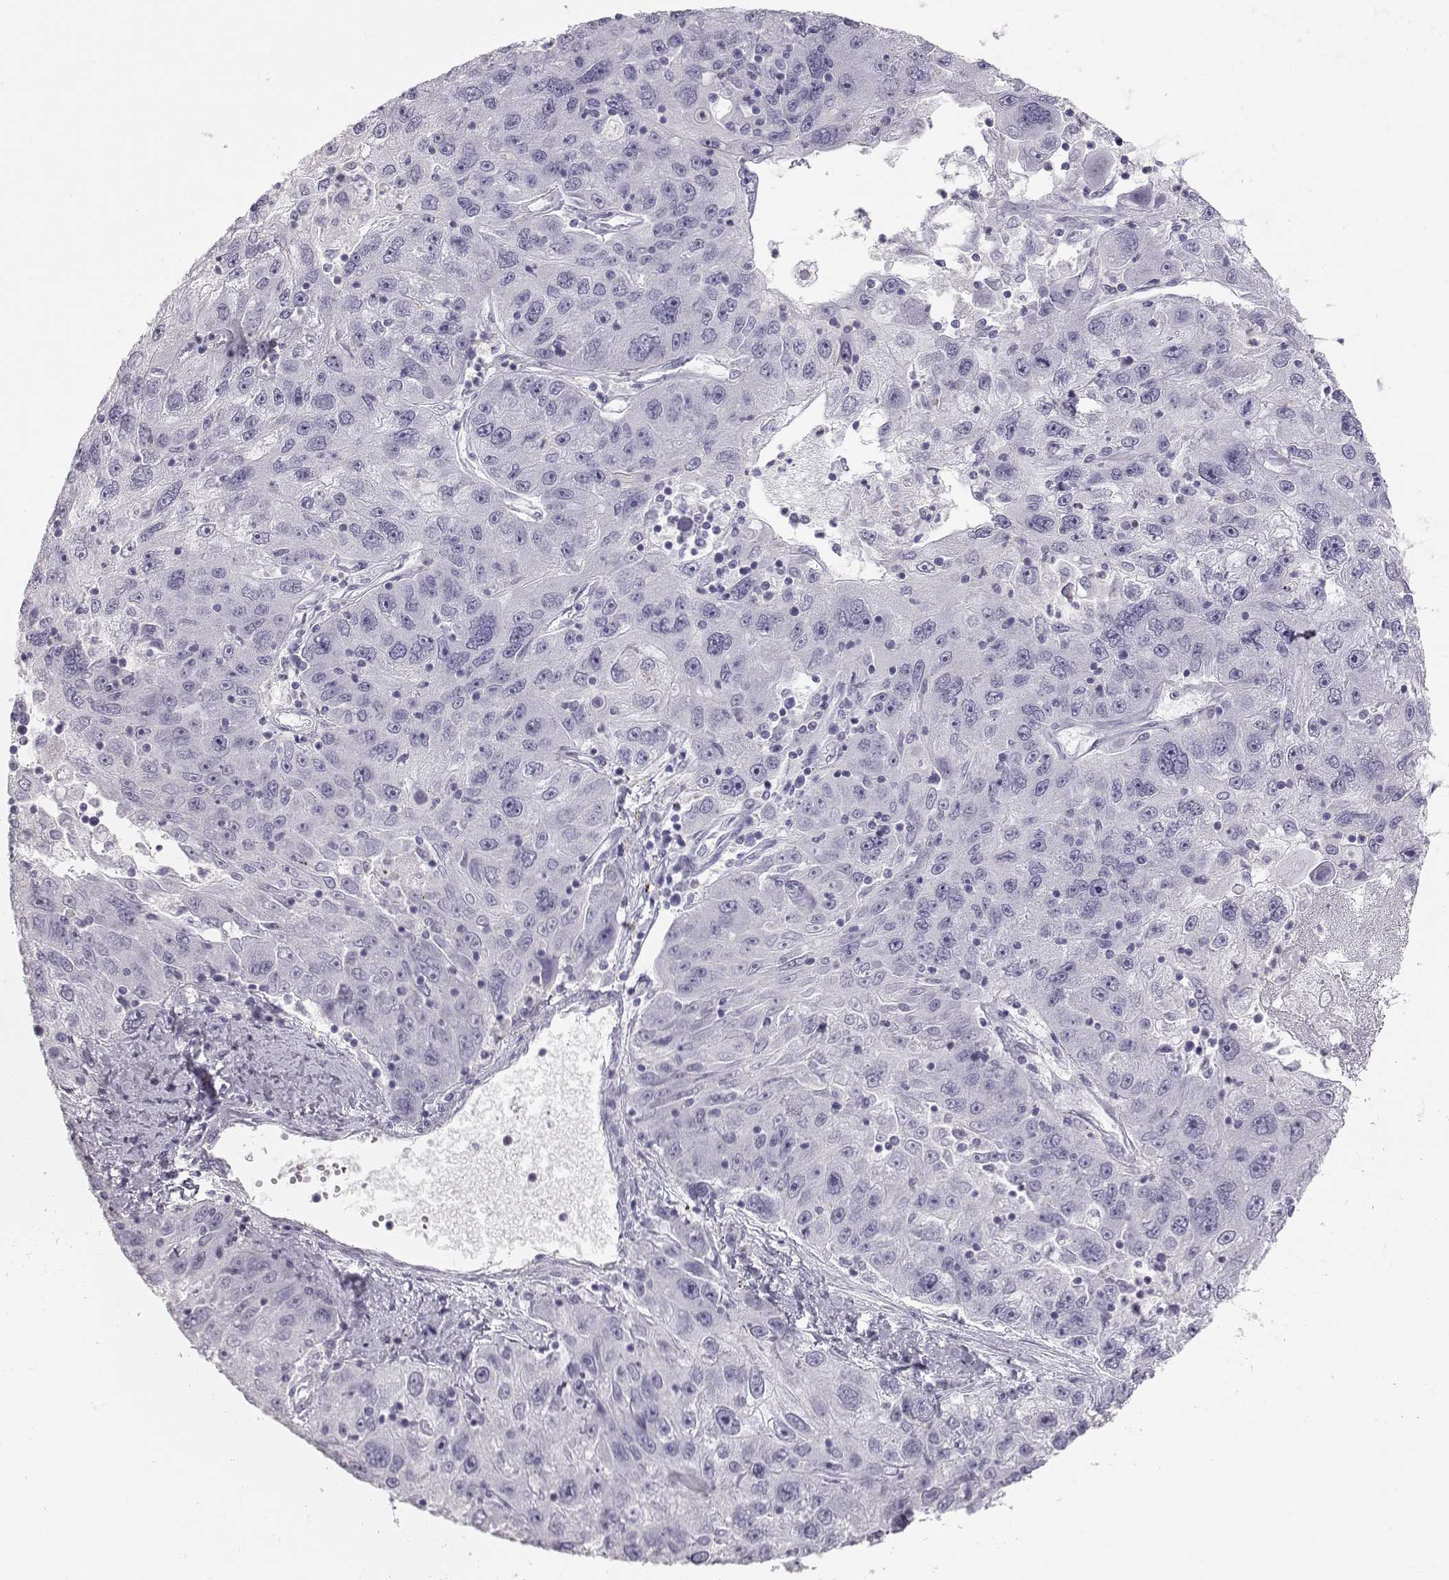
{"staining": {"intensity": "negative", "quantity": "none", "location": "none"}, "tissue": "stomach cancer", "cell_type": "Tumor cells", "image_type": "cancer", "snomed": [{"axis": "morphology", "description": "Adenocarcinoma, NOS"}, {"axis": "topography", "description": "Stomach"}], "caption": "Tumor cells show no significant protein positivity in stomach cancer (adenocarcinoma).", "gene": "MIP", "patient": {"sex": "male", "age": 56}}